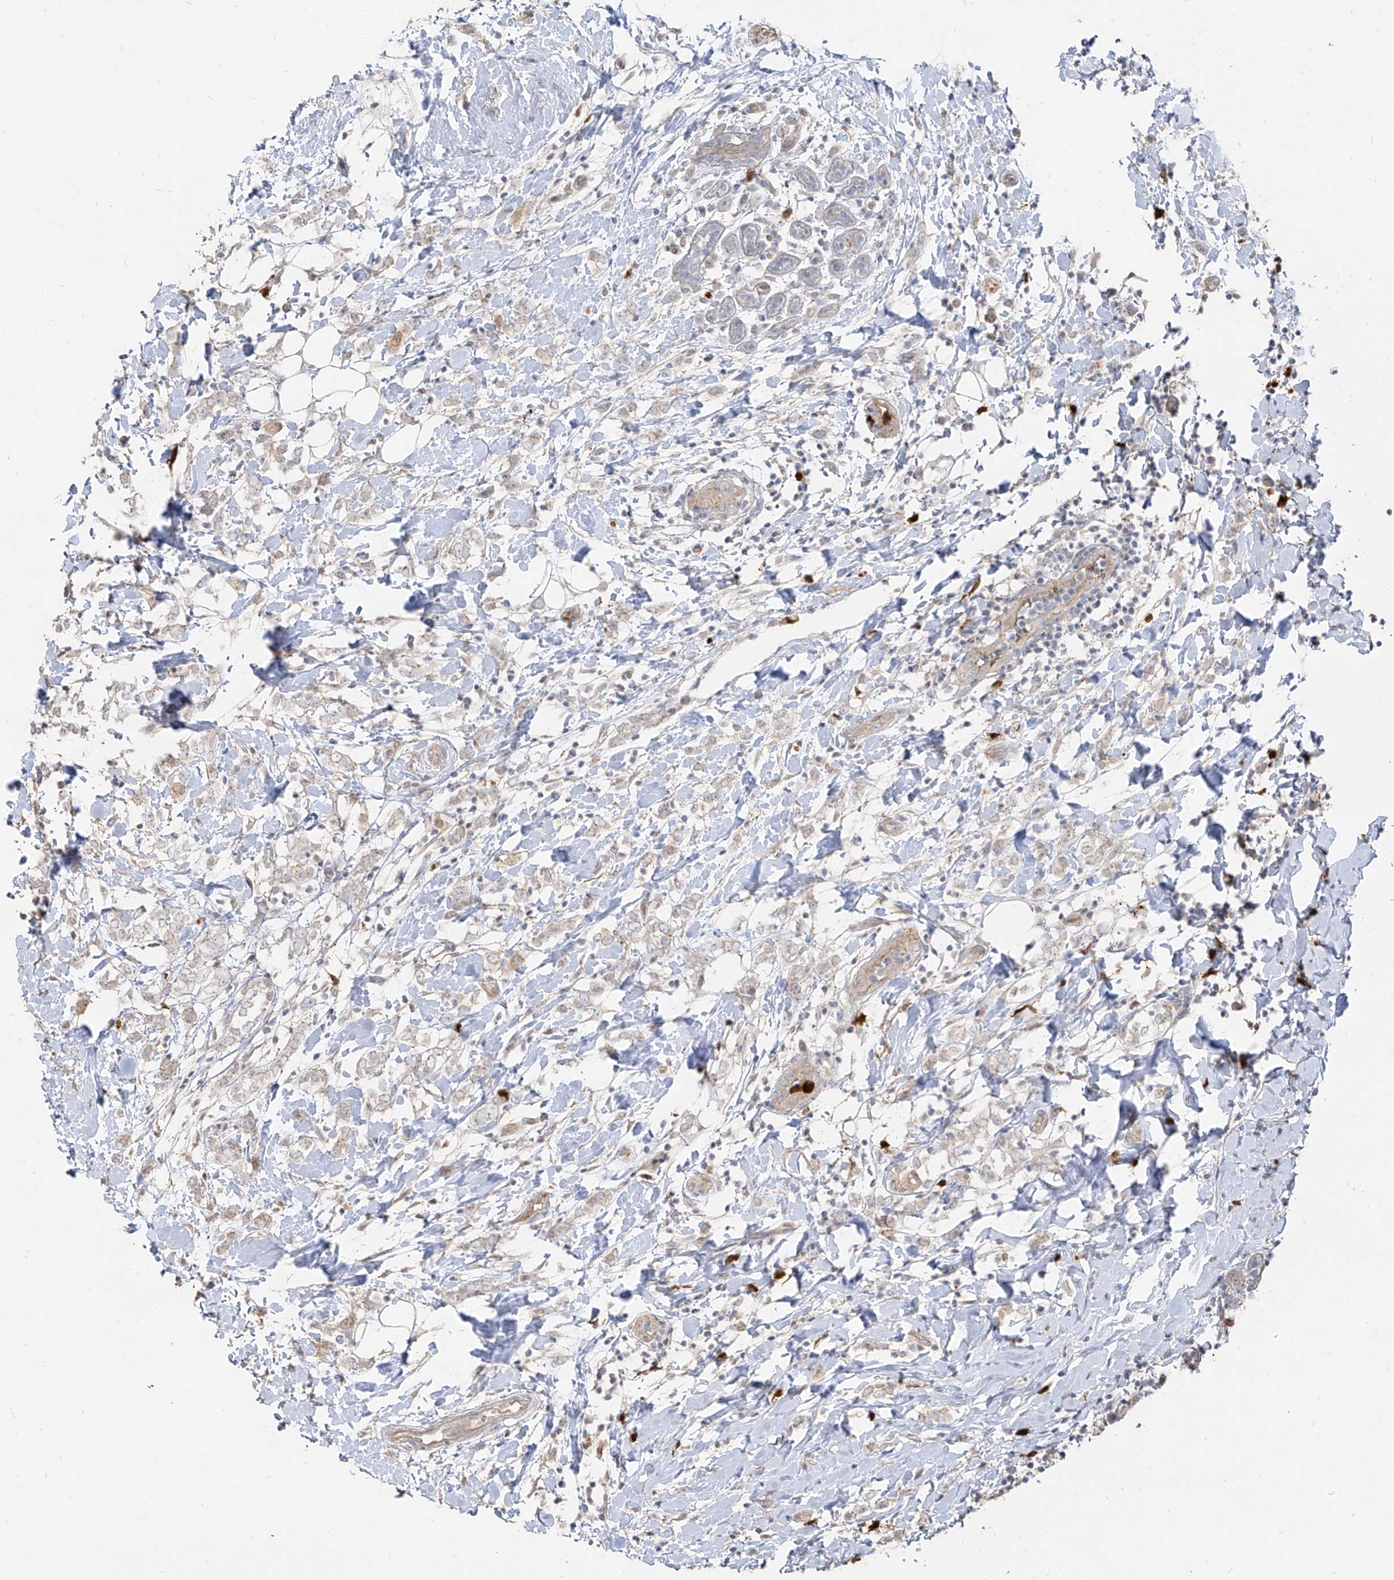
{"staining": {"intensity": "negative", "quantity": "none", "location": "none"}, "tissue": "breast cancer", "cell_type": "Tumor cells", "image_type": "cancer", "snomed": [{"axis": "morphology", "description": "Normal tissue, NOS"}, {"axis": "morphology", "description": "Lobular carcinoma"}, {"axis": "topography", "description": "Breast"}], "caption": "Immunohistochemistry micrograph of neoplastic tissue: human breast cancer (lobular carcinoma) stained with DAB (3,3'-diaminobenzidine) reveals no significant protein staining in tumor cells.", "gene": "ZNF227", "patient": {"sex": "female", "age": 47}}